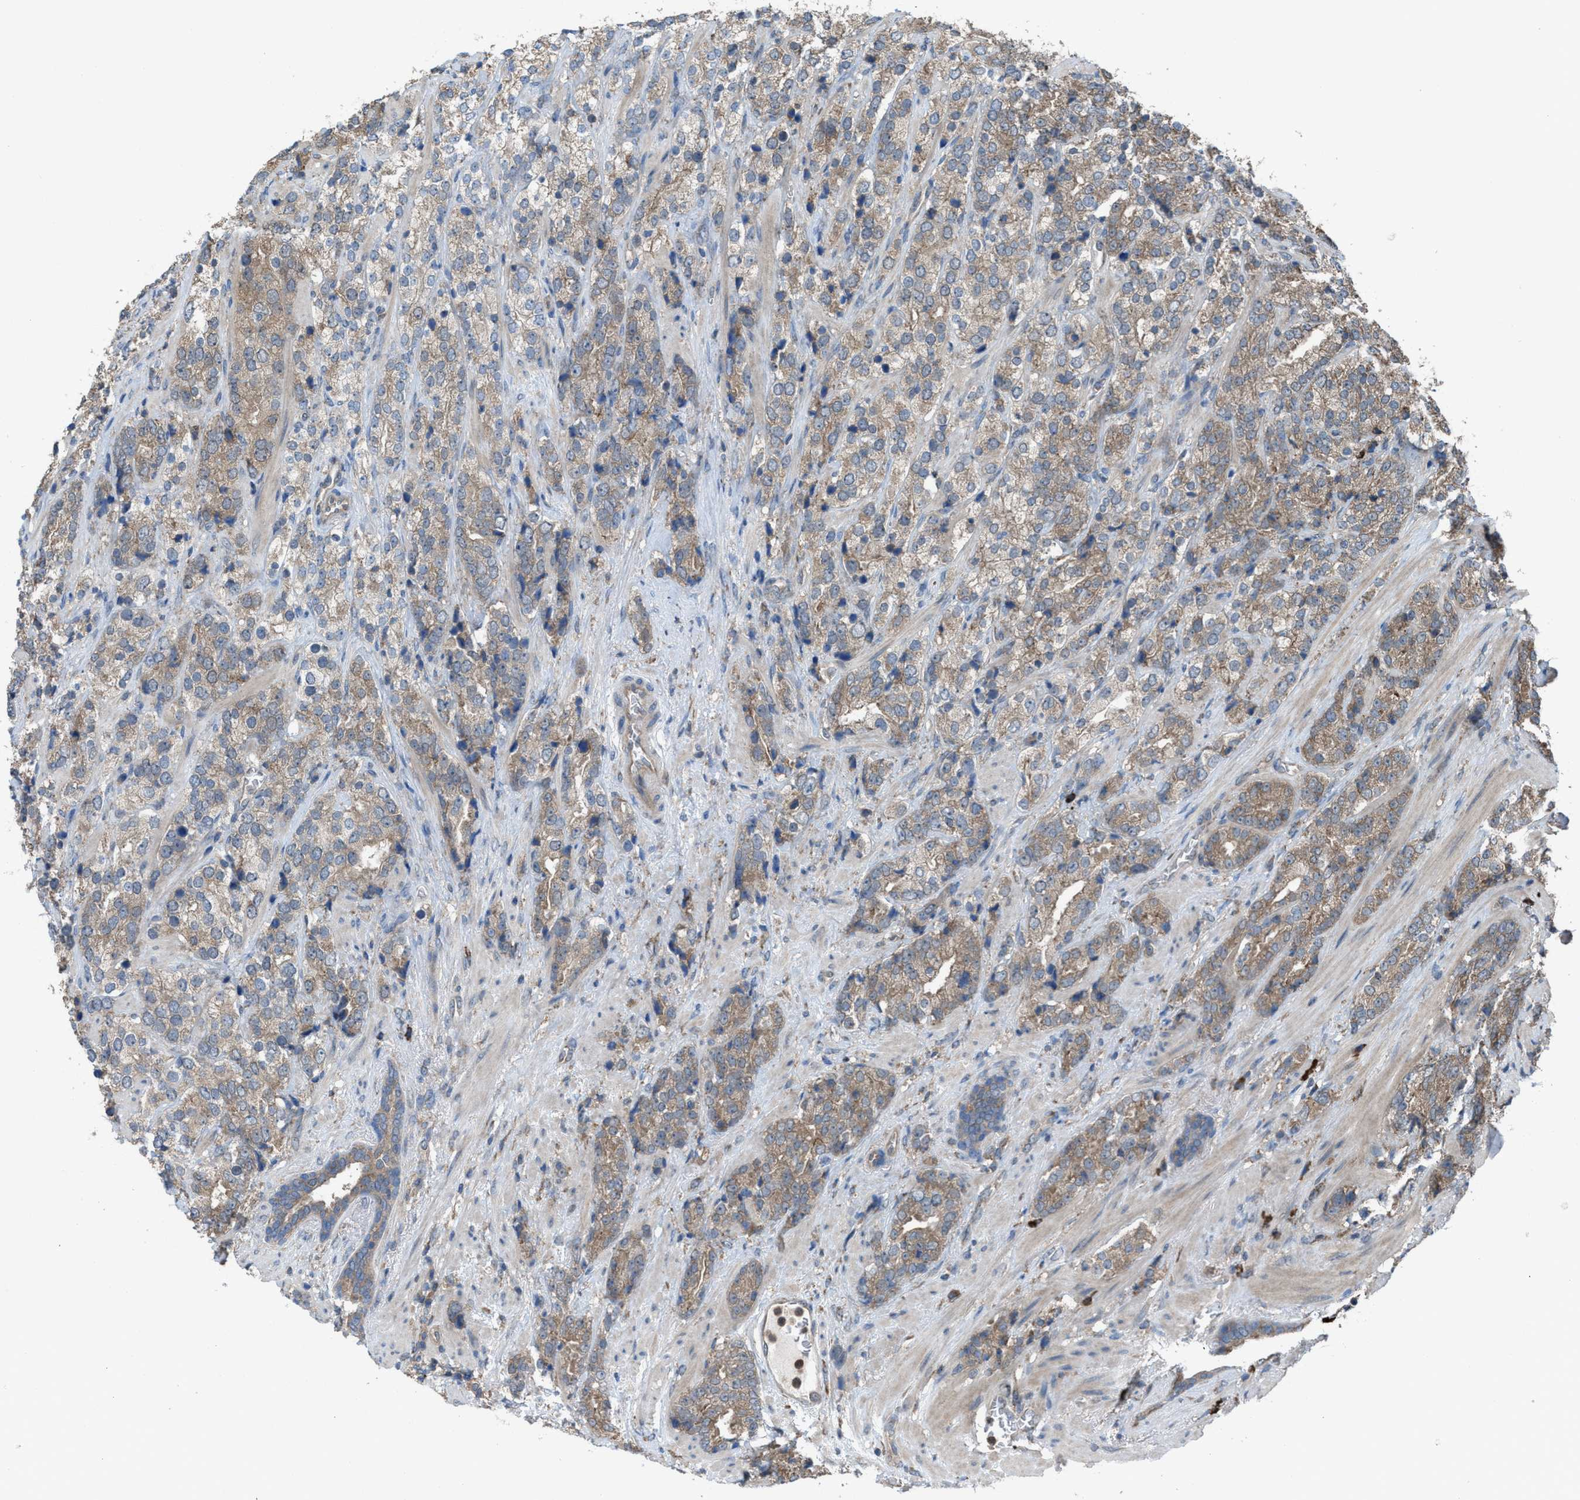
{"staining": {"intensity": "moderate", "quantity": ">75%", "location": "cytoplasmic/membranous"}, "tissue": "prostate cancer", "cell_type": "Tumor cells", "image_type": "cancer", "snomed": [{"axis": "morphology", "description": "Adenocarcinoma, High grade"}, {"axis": "topography", "description": "Prostate"}], "caption": "A brown stain highlights moderate cytoplasmic/membranous expression of a protein in prostate cancer tumor cells.", "gene": "PLAA", "patient": {"sex": "male", "age": 71}}